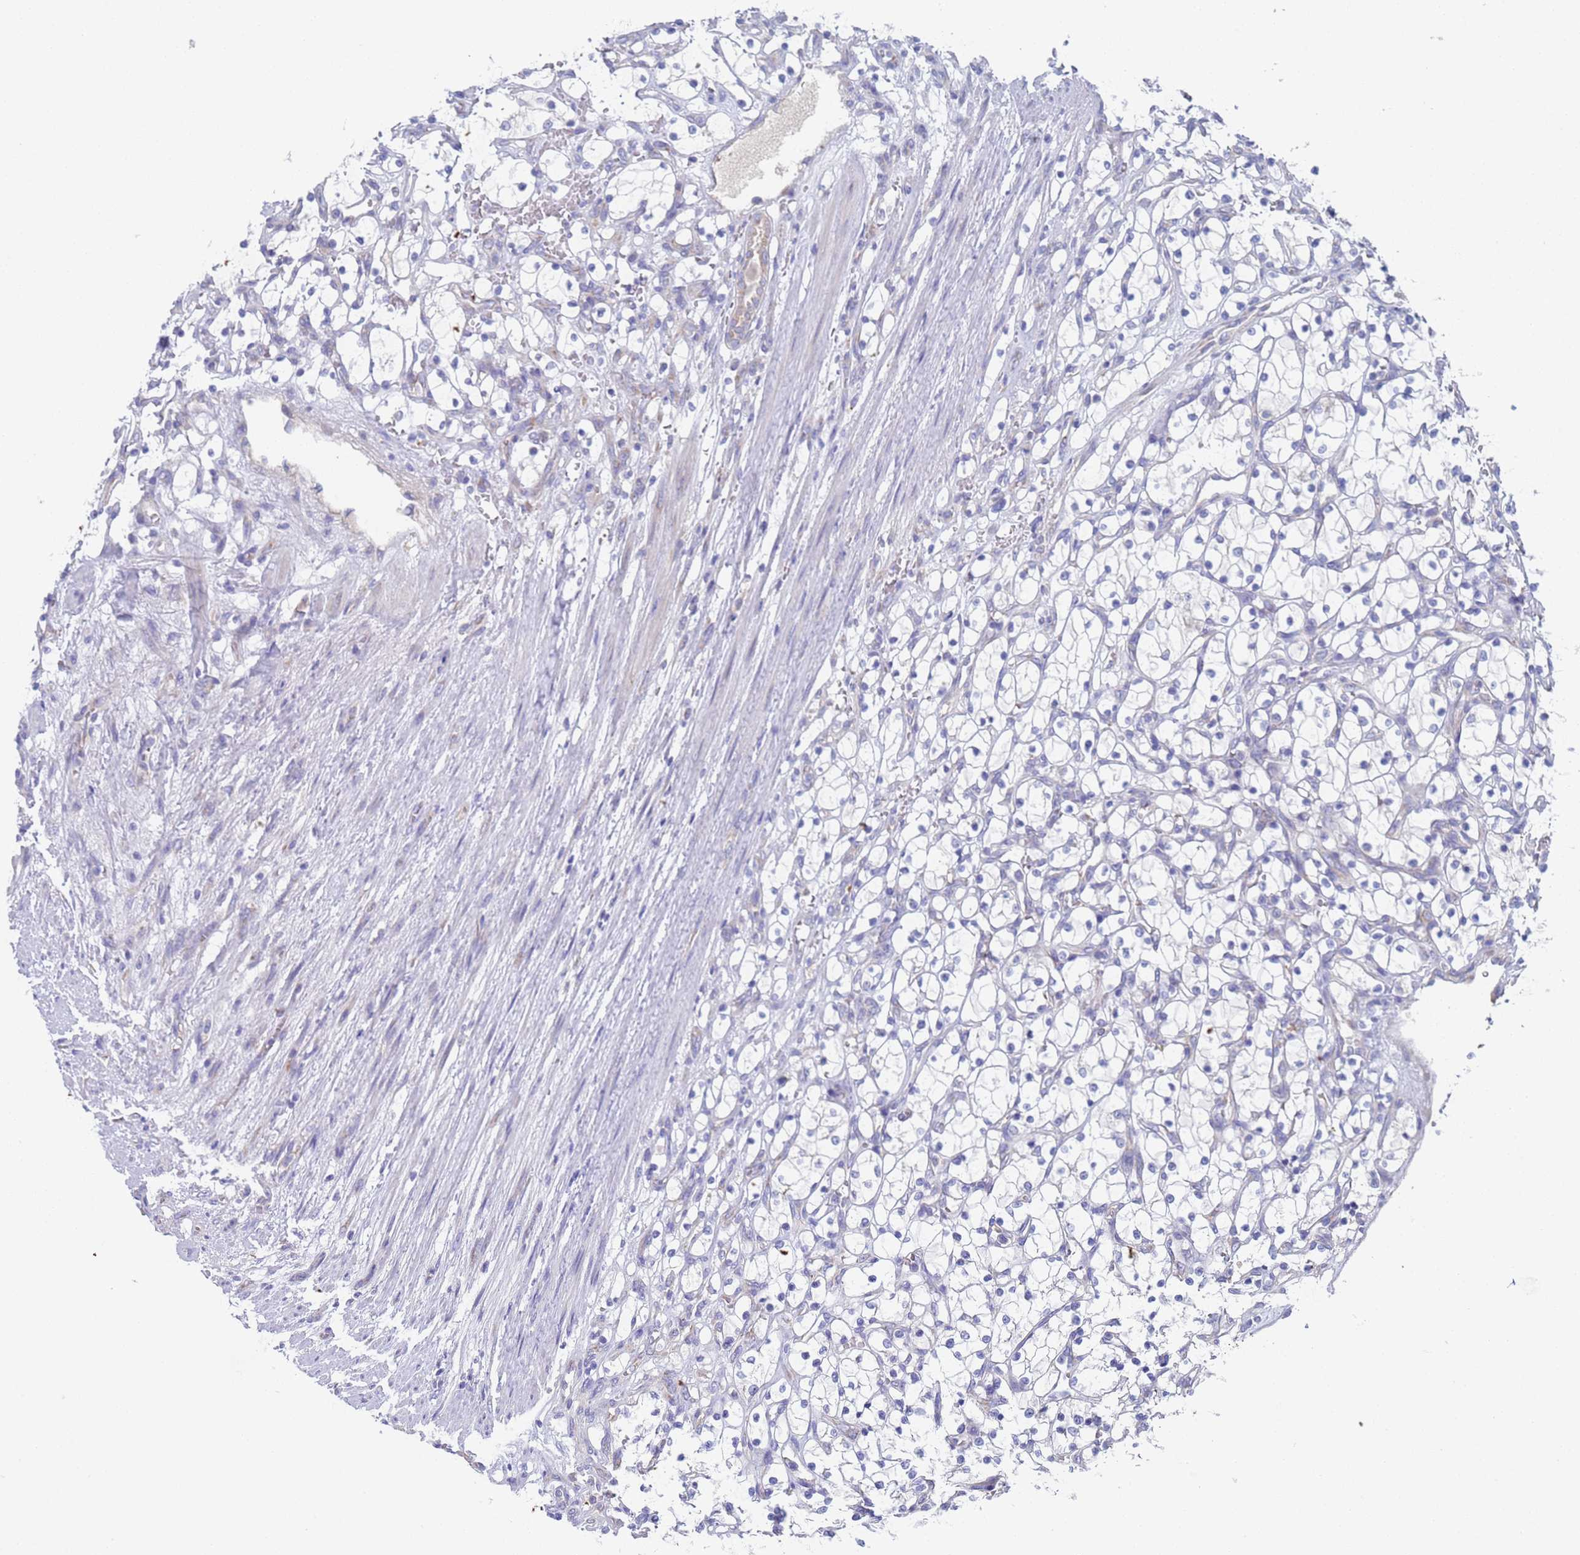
{"staining": {"intensity": "negative", "quantity": "none", "location": "none"}, "tissue": "renal cancer", "cell_type": "Tumor cells", "image_type": "cancer", "snomed": [{"axis": "morphology", "description": "Adenocarcinoma, NOS"}, {"axis": "topography", "description": "Kidney"}], "caption": "Tumor cells show no significant protein expression in renal cancer (adenocarcinoma).", "gene": "PET117", "patient": {"sex": "female", "age": 69}}